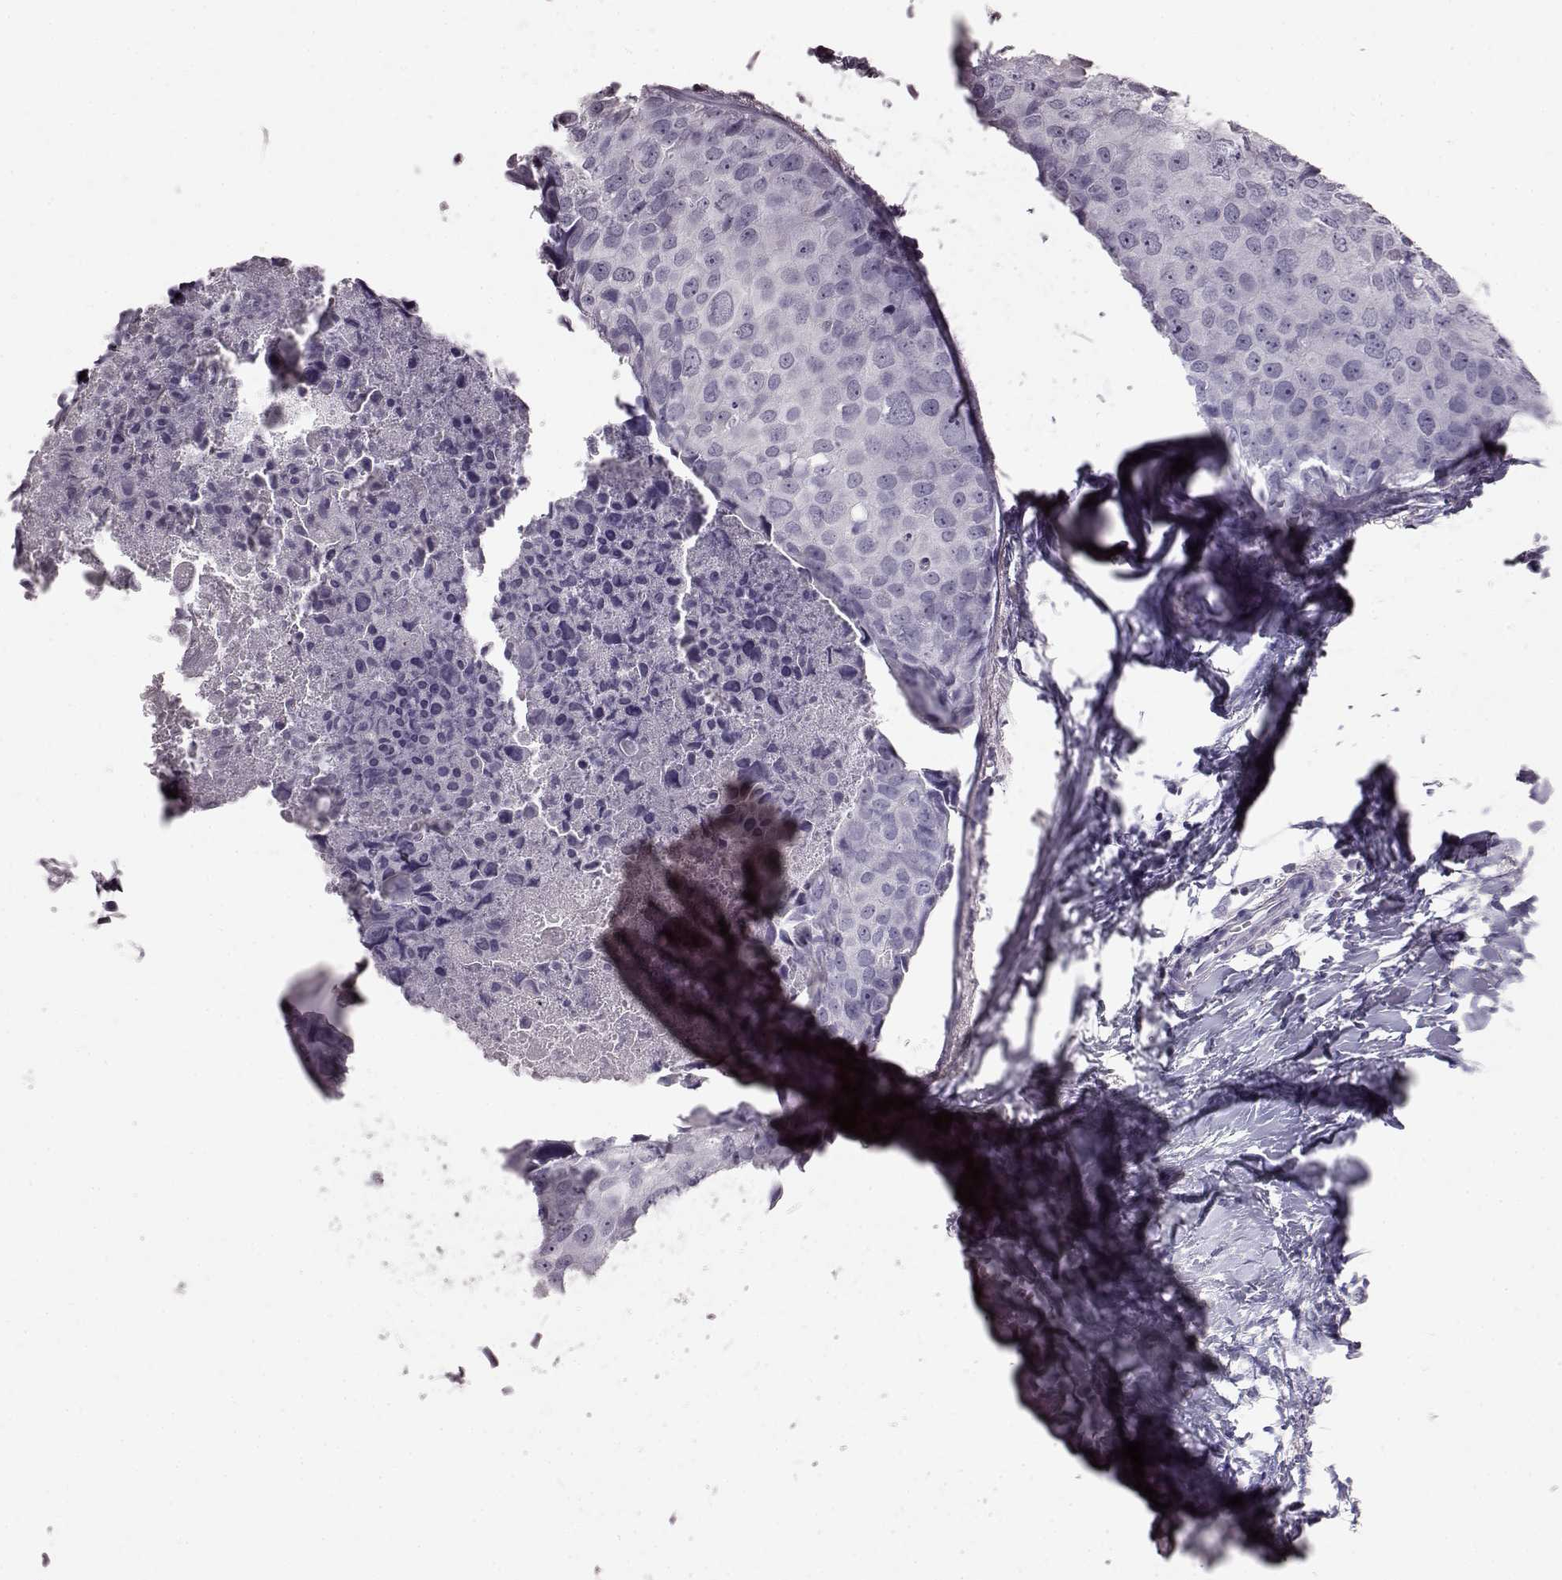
{"staining": {"intensity": "negative", "quantity": "none", "location": "none"}, "tissue": "breast cancer", "cell_type": "Tumor cells", "image_type": "cancer", "snomed": [{"axis": "morphology", "description": "Duct carcinoma"}, {"axis": "topography", "description": "Breast"}], "caption": "Invasive ductal carcinoma (breast) was stained to show a protein in brown. There is no significant staining in tumor cells.", "gene": "TCHHL1", "patient": {"sex": "female", "age": 38}}